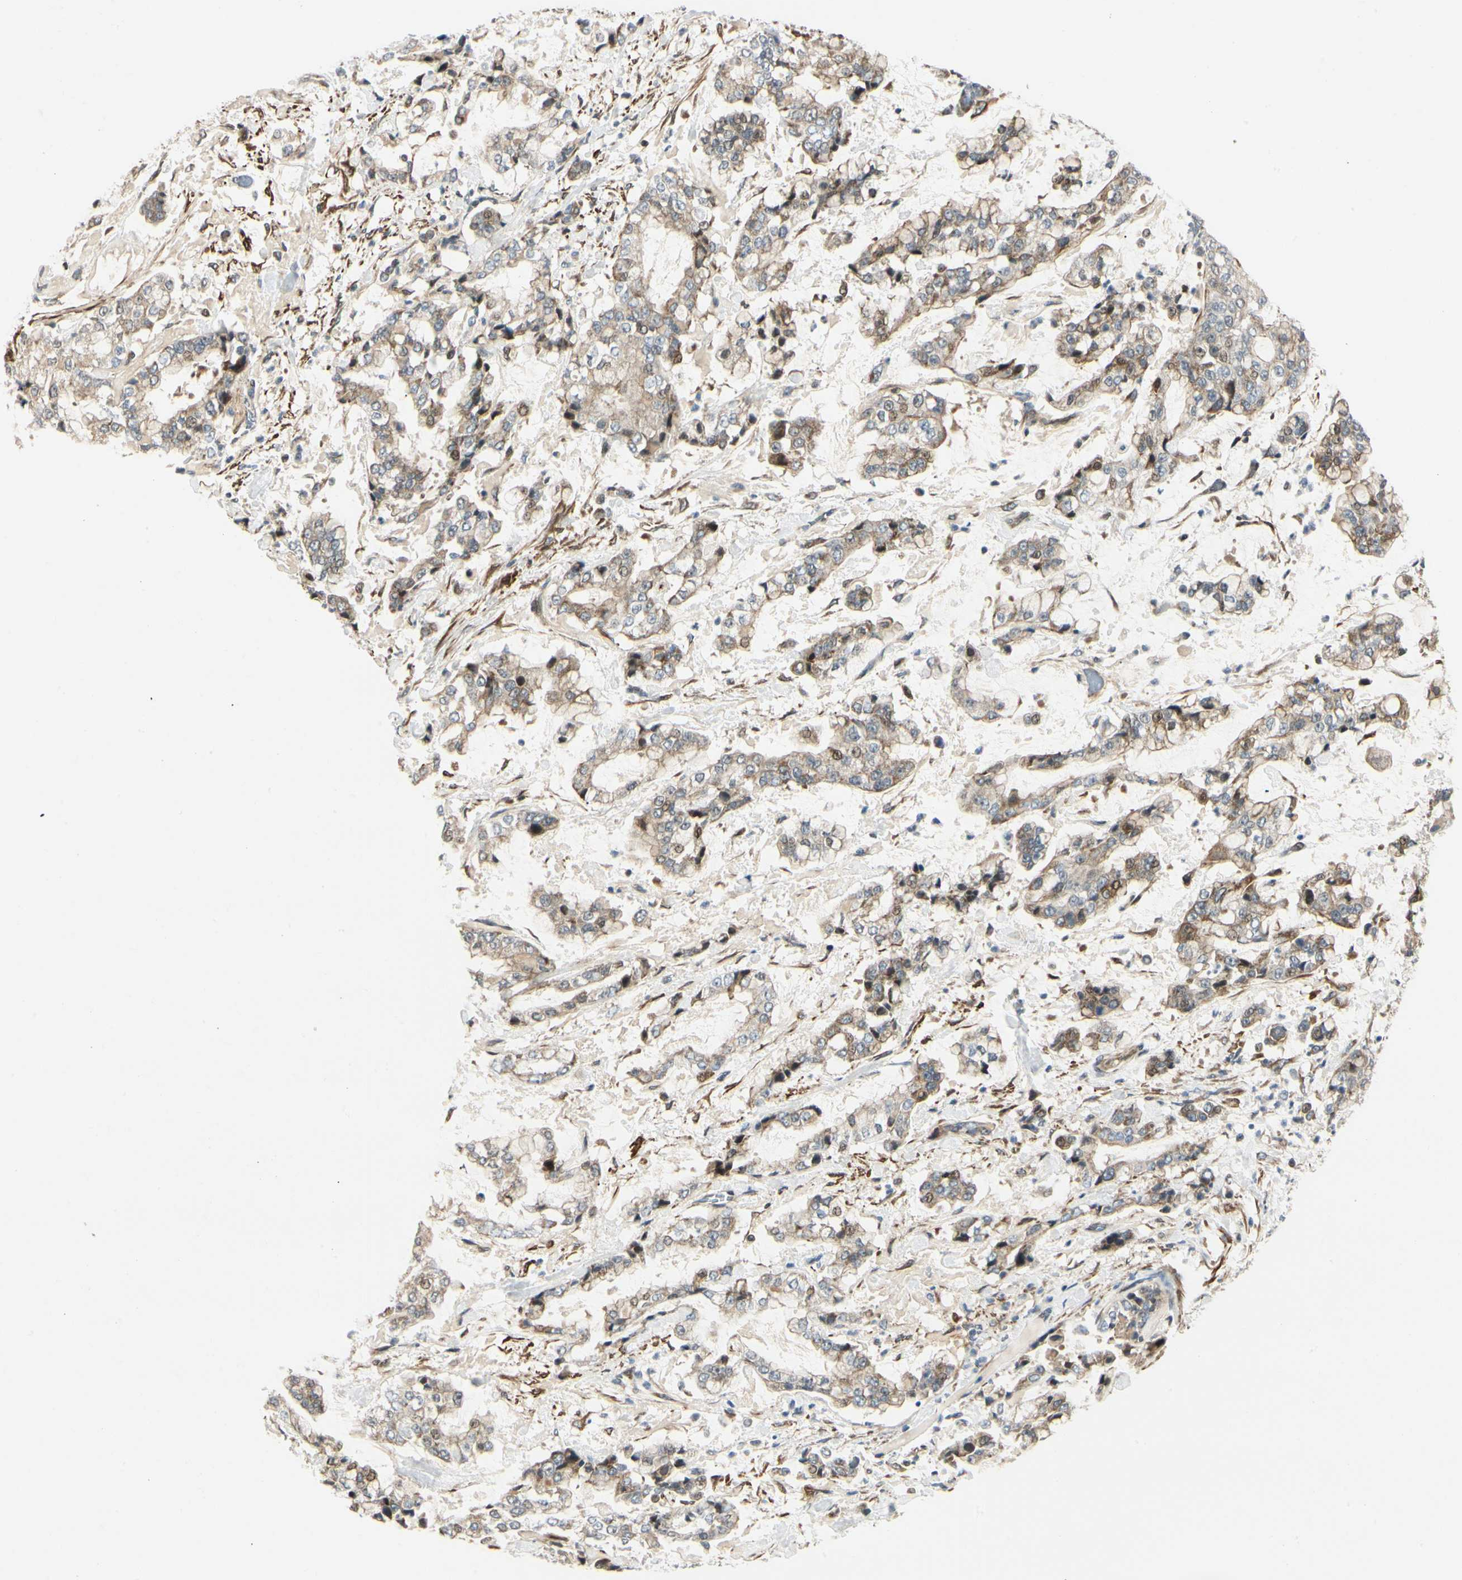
{"staining": {"intensity": "weak", "quantity": "25%-75%", "location": "cytoplasmic/membranous"}, "tissue": "stomach cancer", "cell_type": "Tumor cells", "image_type": "cancer", "snomed": [{"axis": "morphology", "description": "Normal tissue, NOS"}, {"axis": "morphology", "description": "Adenocarcinoma, NOS"}, {"axis": "topography", "description": "Stomach, upper"}, {"axis": "topography", "description": "Stomach"}], "caption": "Stomach cancer was stained to show a protein in brown. There is low levels of weak cytoplasmic/membranous staining in approximately 25%-75% of tumor cells.", "gene": "P4HA3", "patient": {"sex": "male", "age": 76}}